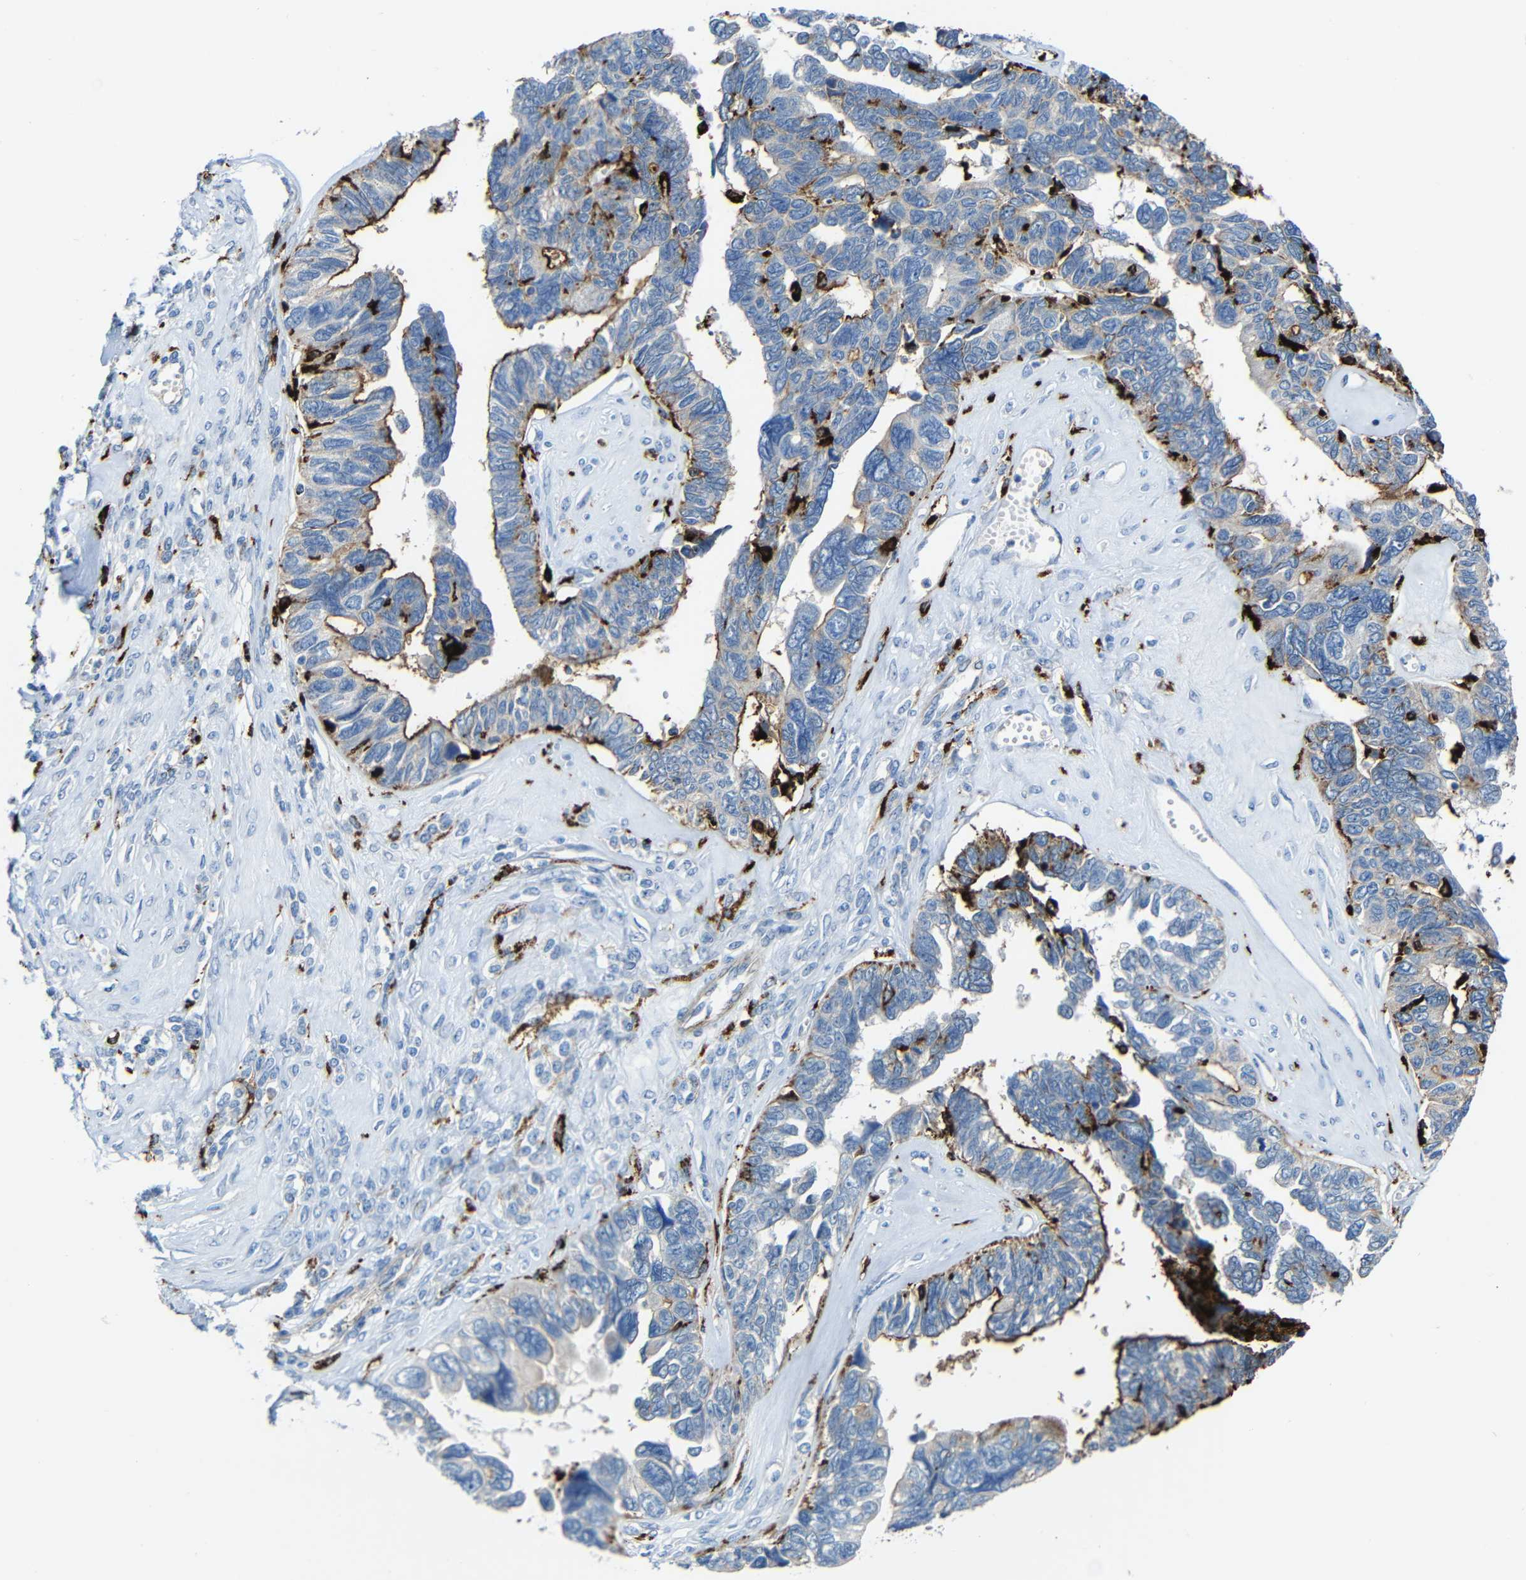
{"staining": {"intensity": "strong", "quantity": "<25%", "location": "cytoplasmic/membranous"}, "tissue": "ovarian cancer", "cell_type": "Tumor cells", "image_type": "cancer", "snomed": [{"axis": "morphology", "description": "Cystadenocarcinoma, serous, NOS"}, {"axis": "topography", "description": "Ovary"}], "caption": "Human ovarian cancer (serous cystadenocarcinoma) stained with a protein marker demonstrates strong staining in tumor cells.", "gene": "HLA-DMA", "patient": {"sex": "female", "age": 79}}